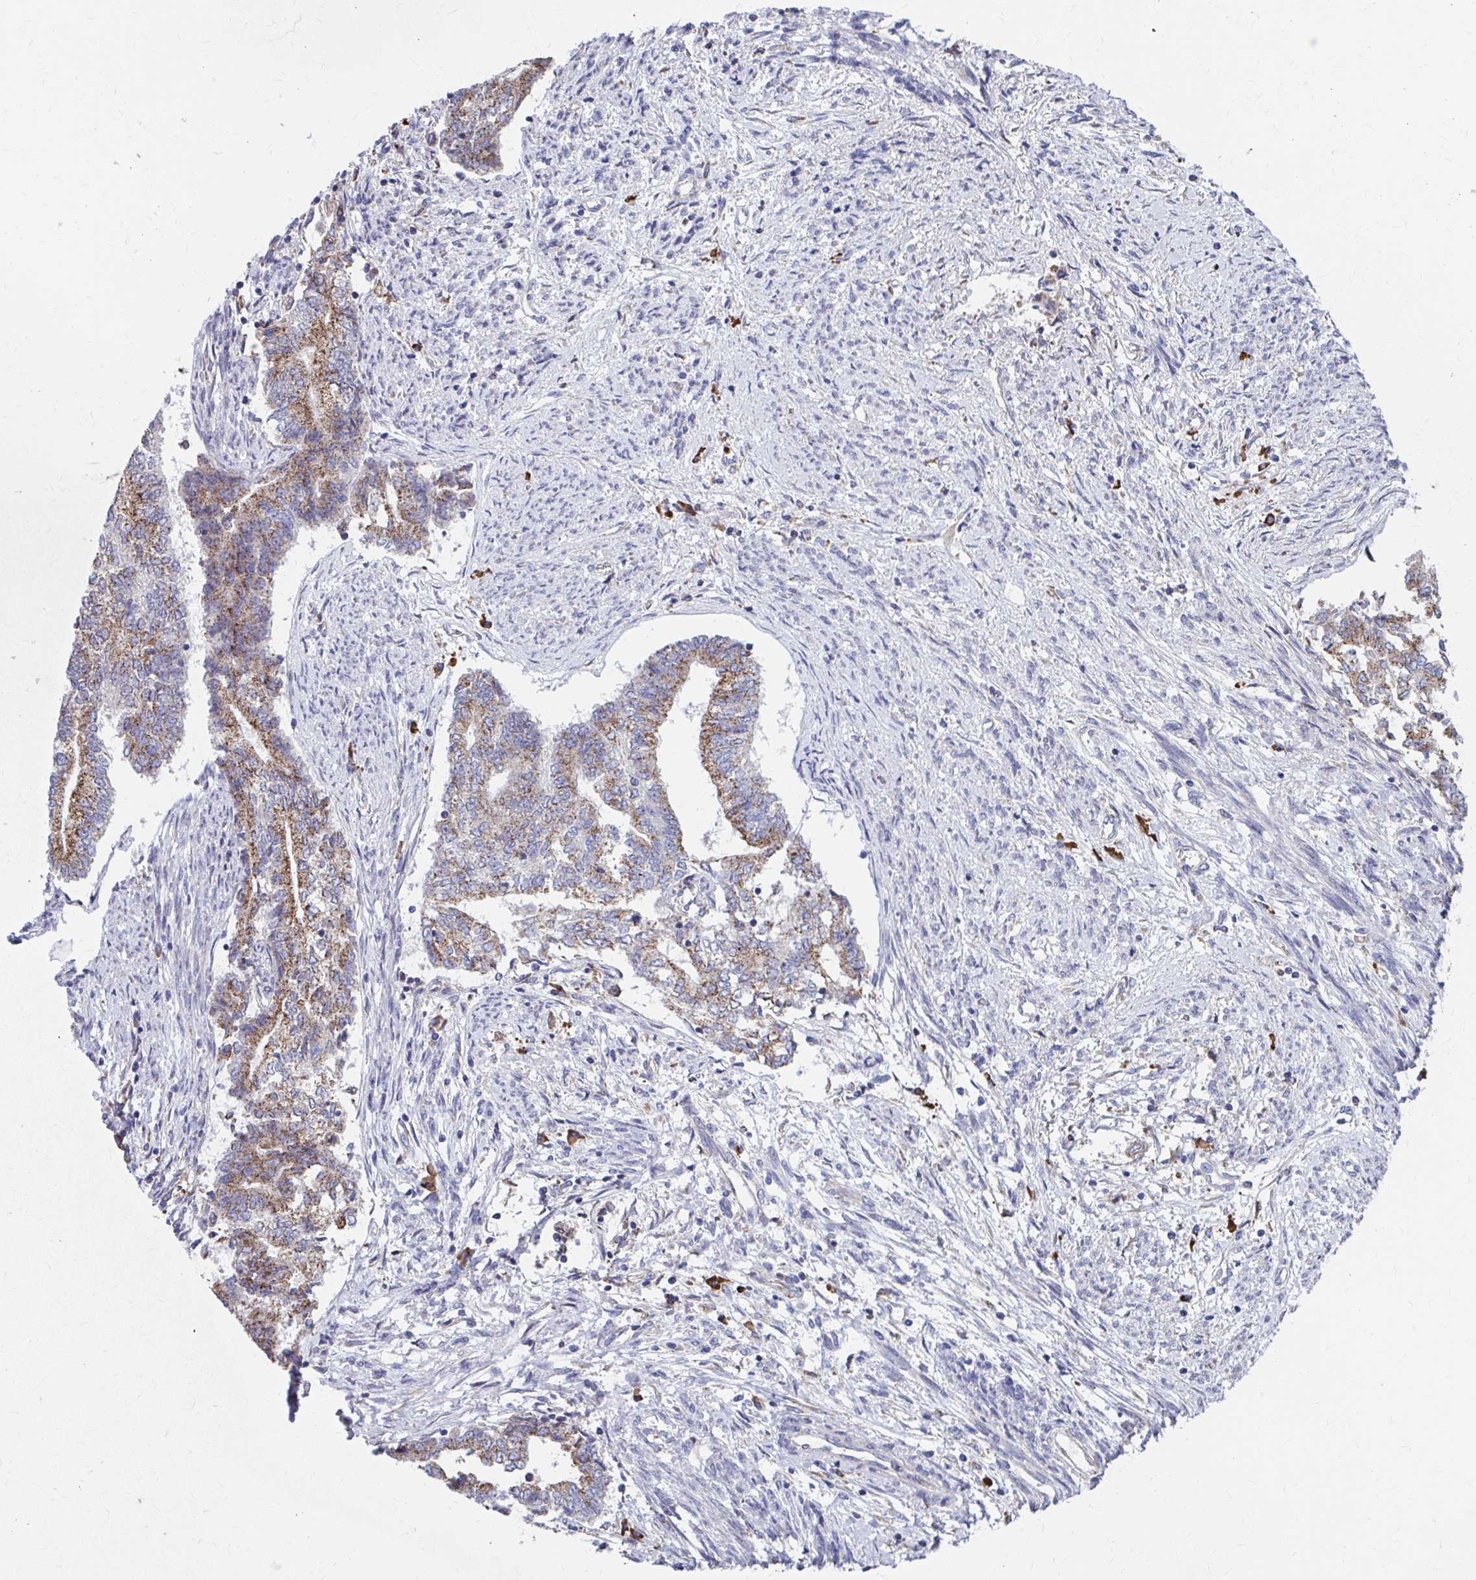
{"staining": {"intensity": "moderate", "quantity": ">75%", "location": "cytoplasmic/membranous"}, "tissue": "endometrial cancer", "cell_type": "Tumor cells", "image_type": "cancer", "snomed": [{"axis": "morphology", "description": "Adenocarcinoma, NOS"}, {"axis": "topography", "description": "Endometrium"}], "caption": "High-magnification brightfield microscopy of endometrial cancer (adenocarcinoma) stained with DAB (3,3'-diaminobenzidine) (brown) and counterstained with hematoxylin (blue). tumor cells exhibit moderate cytoplasmic/membranous positivity is identified in approximately>75% of cells. (Stains: DAB in brown, nuclei in blue, Microscopy: brightfield microscopy at high magnification).", "gene": "FKBP2", "patient": {"sex": "female", "age": 65}}